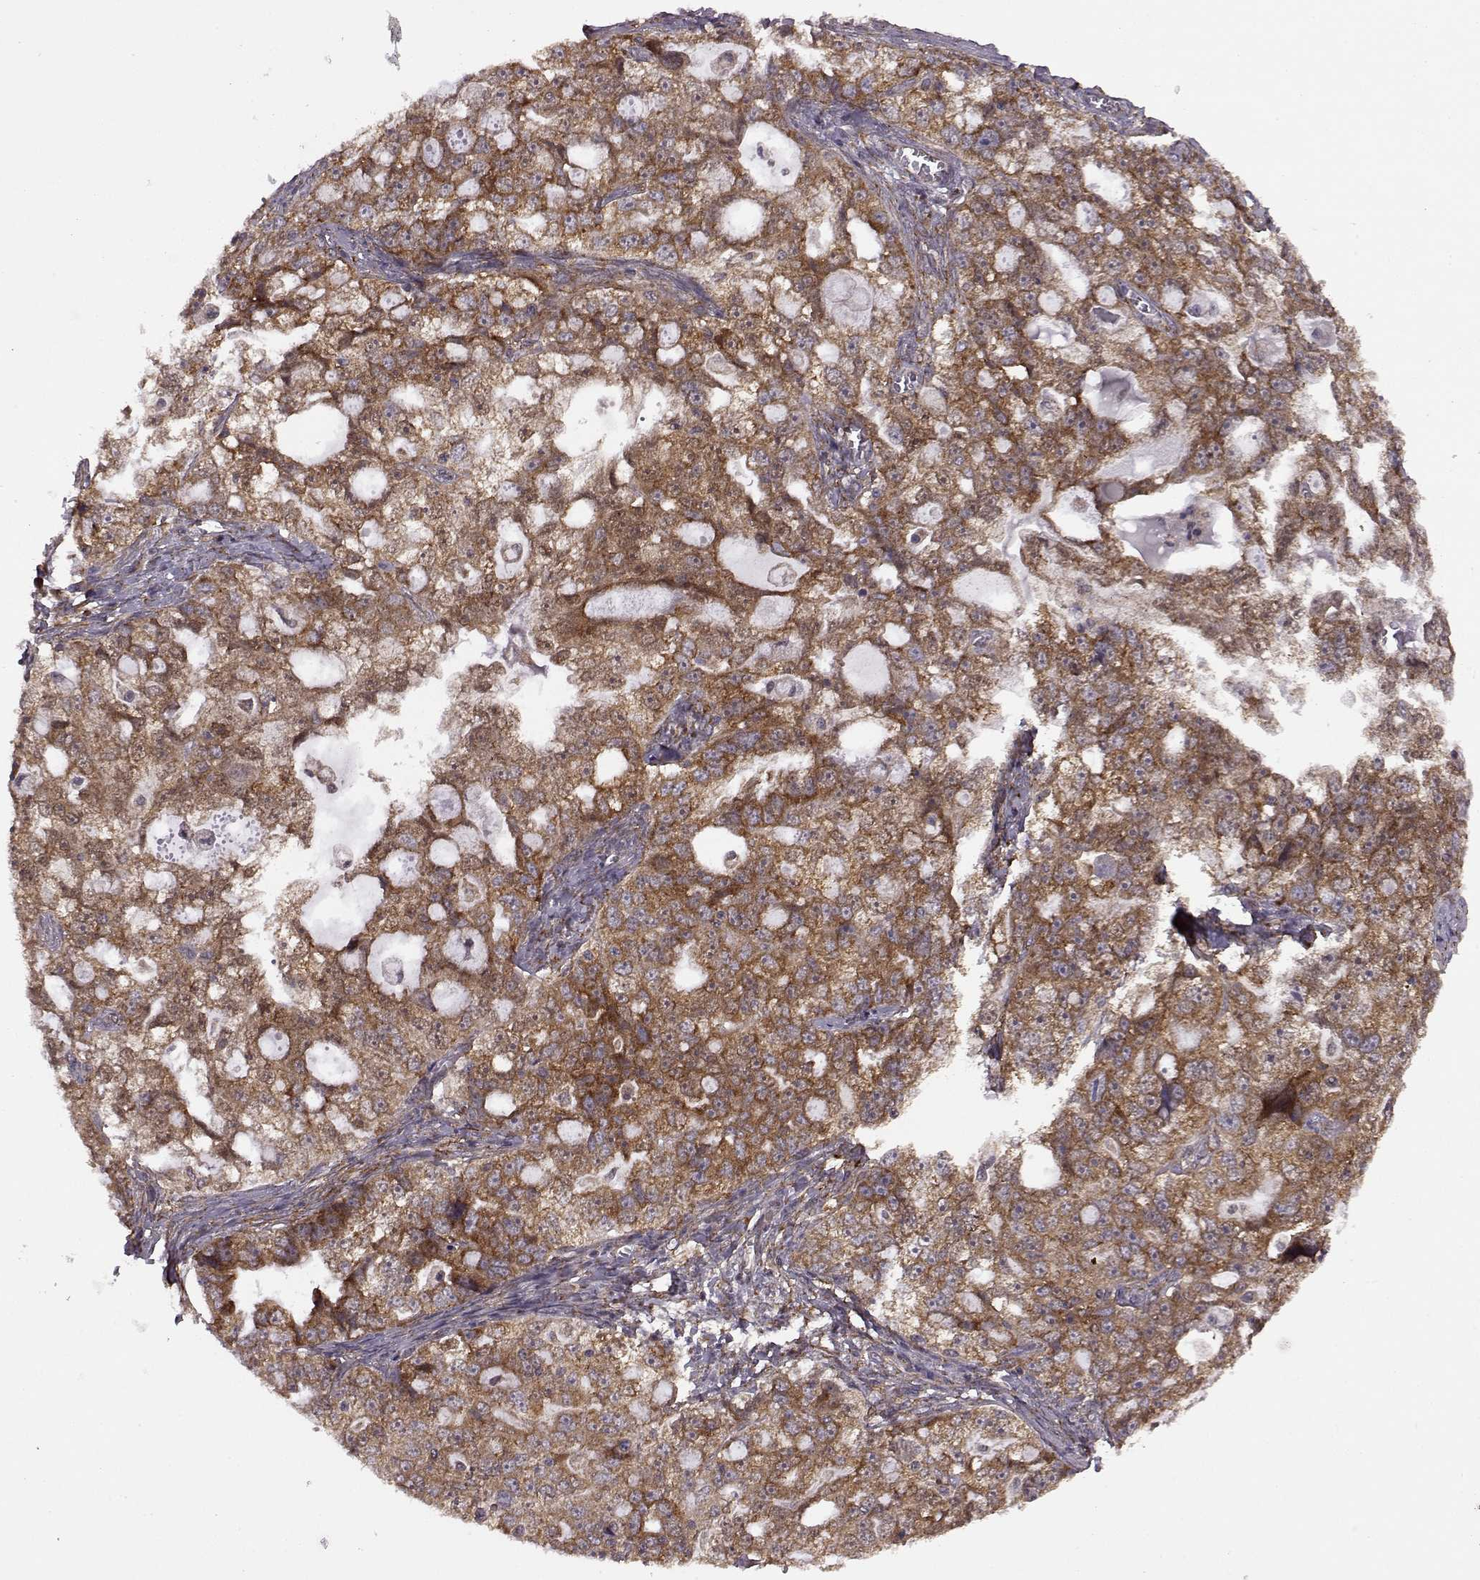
{"staining": {"intensity": "strong", "quantity": ">75%", "location": "cytoplasmic/membranous"}, "tissue": "ovarian cancer", "cell_type": "Tumor cells", "image_type": "cancer", "snomed": [{"axis": "morphology", "description": "Cystadenocarcinoma, serous, NOS"}, {"axis": "topography", "description": "Ovary"}], "caption": "Brown immunohistochemical staining in human ovarian cancer (serous cystadenocarcinoma) exhibits strong cytoplasmic/membranous expression in approximately >75% of tumor cells.", "gene": "URI1", "patient": {"sex": "female", "age": 51}}